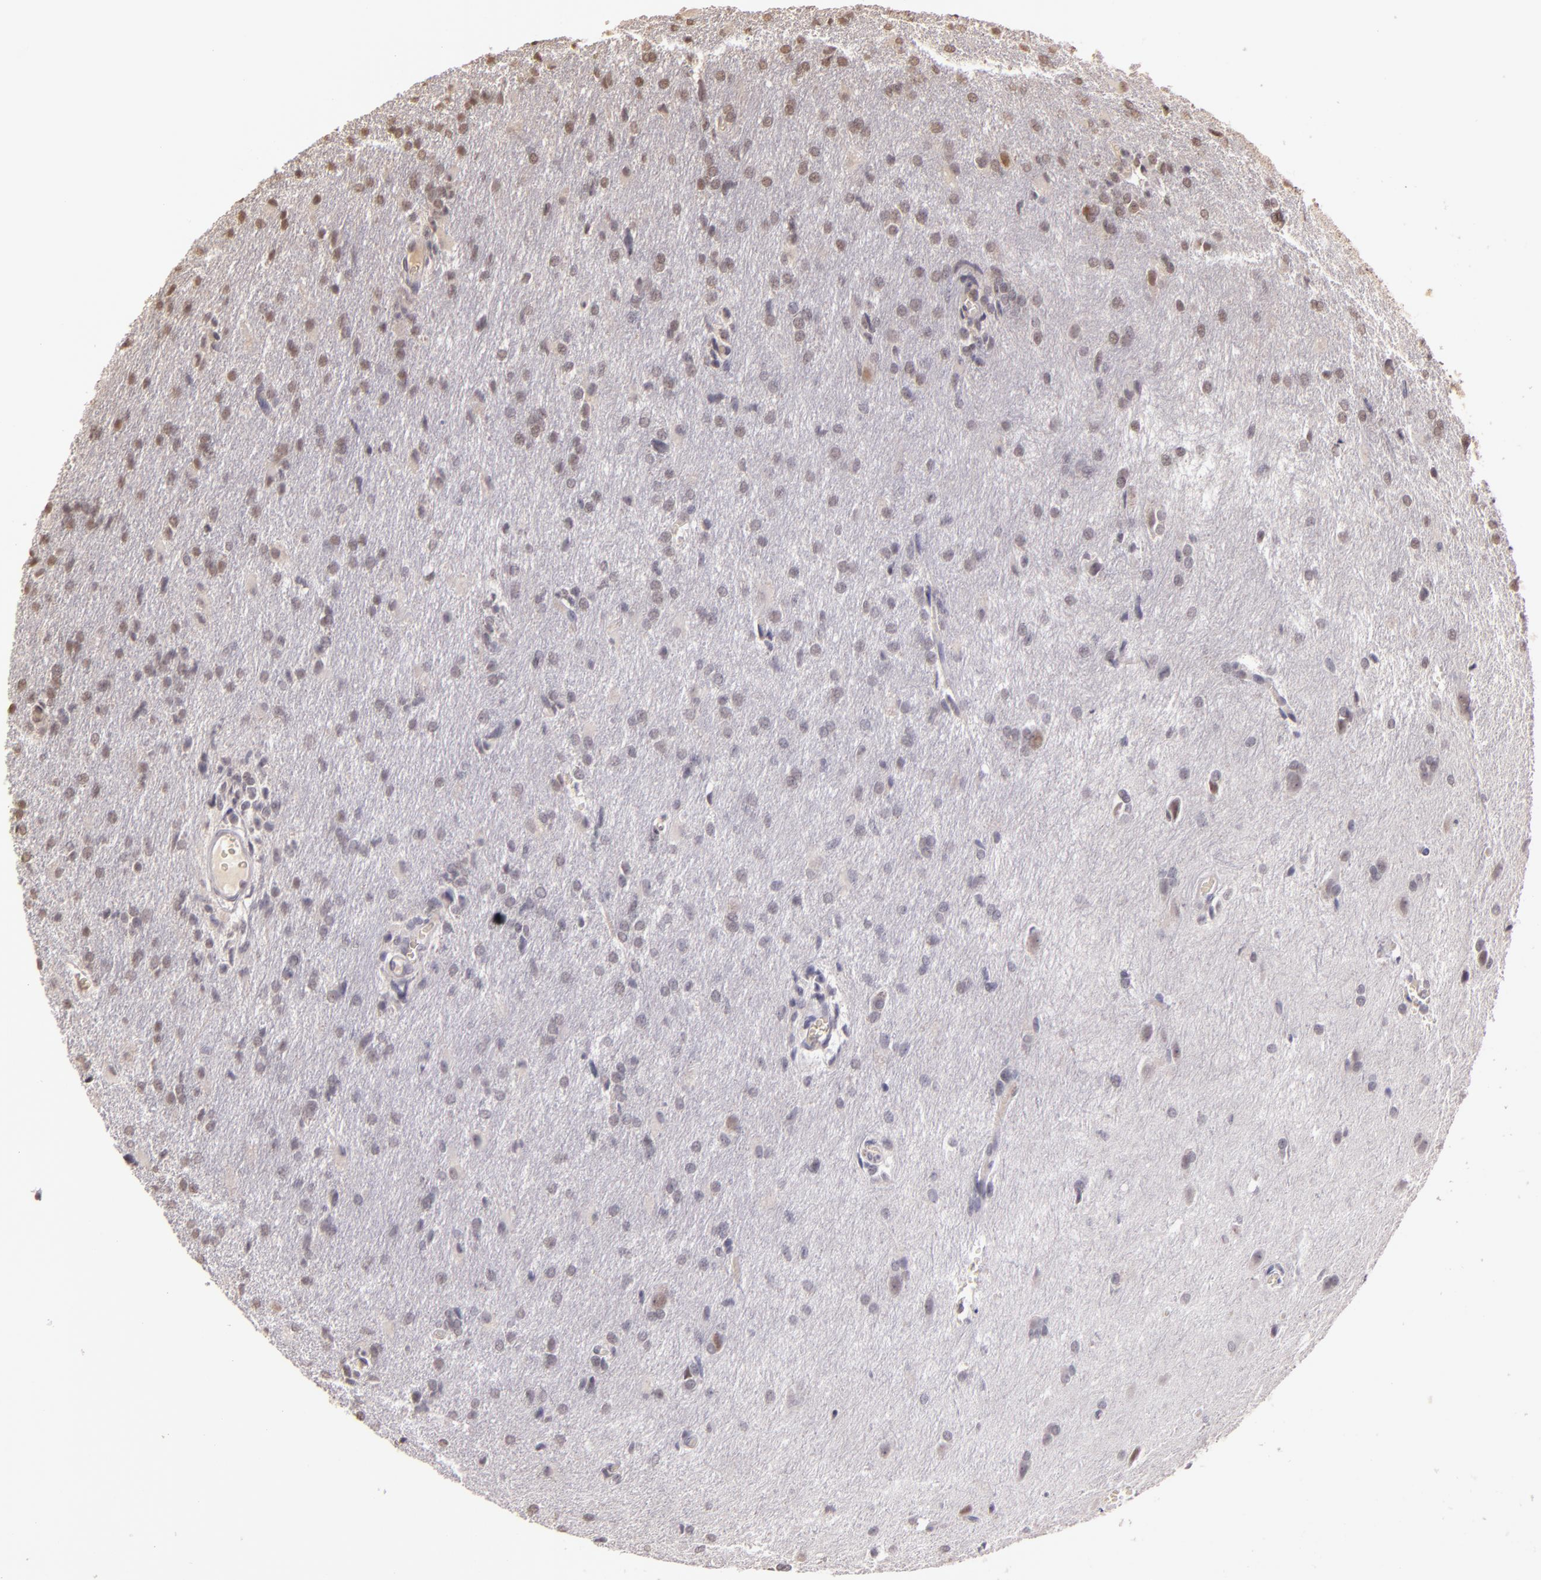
{"staining": {"intensity": "weak", "quantity": "25%-75%", "location": "cytoplasmic/membranous,nuclear"}, "tissue": "glioma", "cell_type": "Tumor cells", "image_type": "cancer", "snomed": [{"axis": "morphology", "description": "Glioma, malignant, High grade"}, {"axis": "topography", "description": "Brain"}], "caption": "Weak cytoplasmic/membranous and nuclear positivity for a protein is appreciated in about 25%-75% of tumor cells of glioma using immunohistochemistry (IHC).", "gene": "CUL1", "patient": {"sex": "male", "age": 68}}